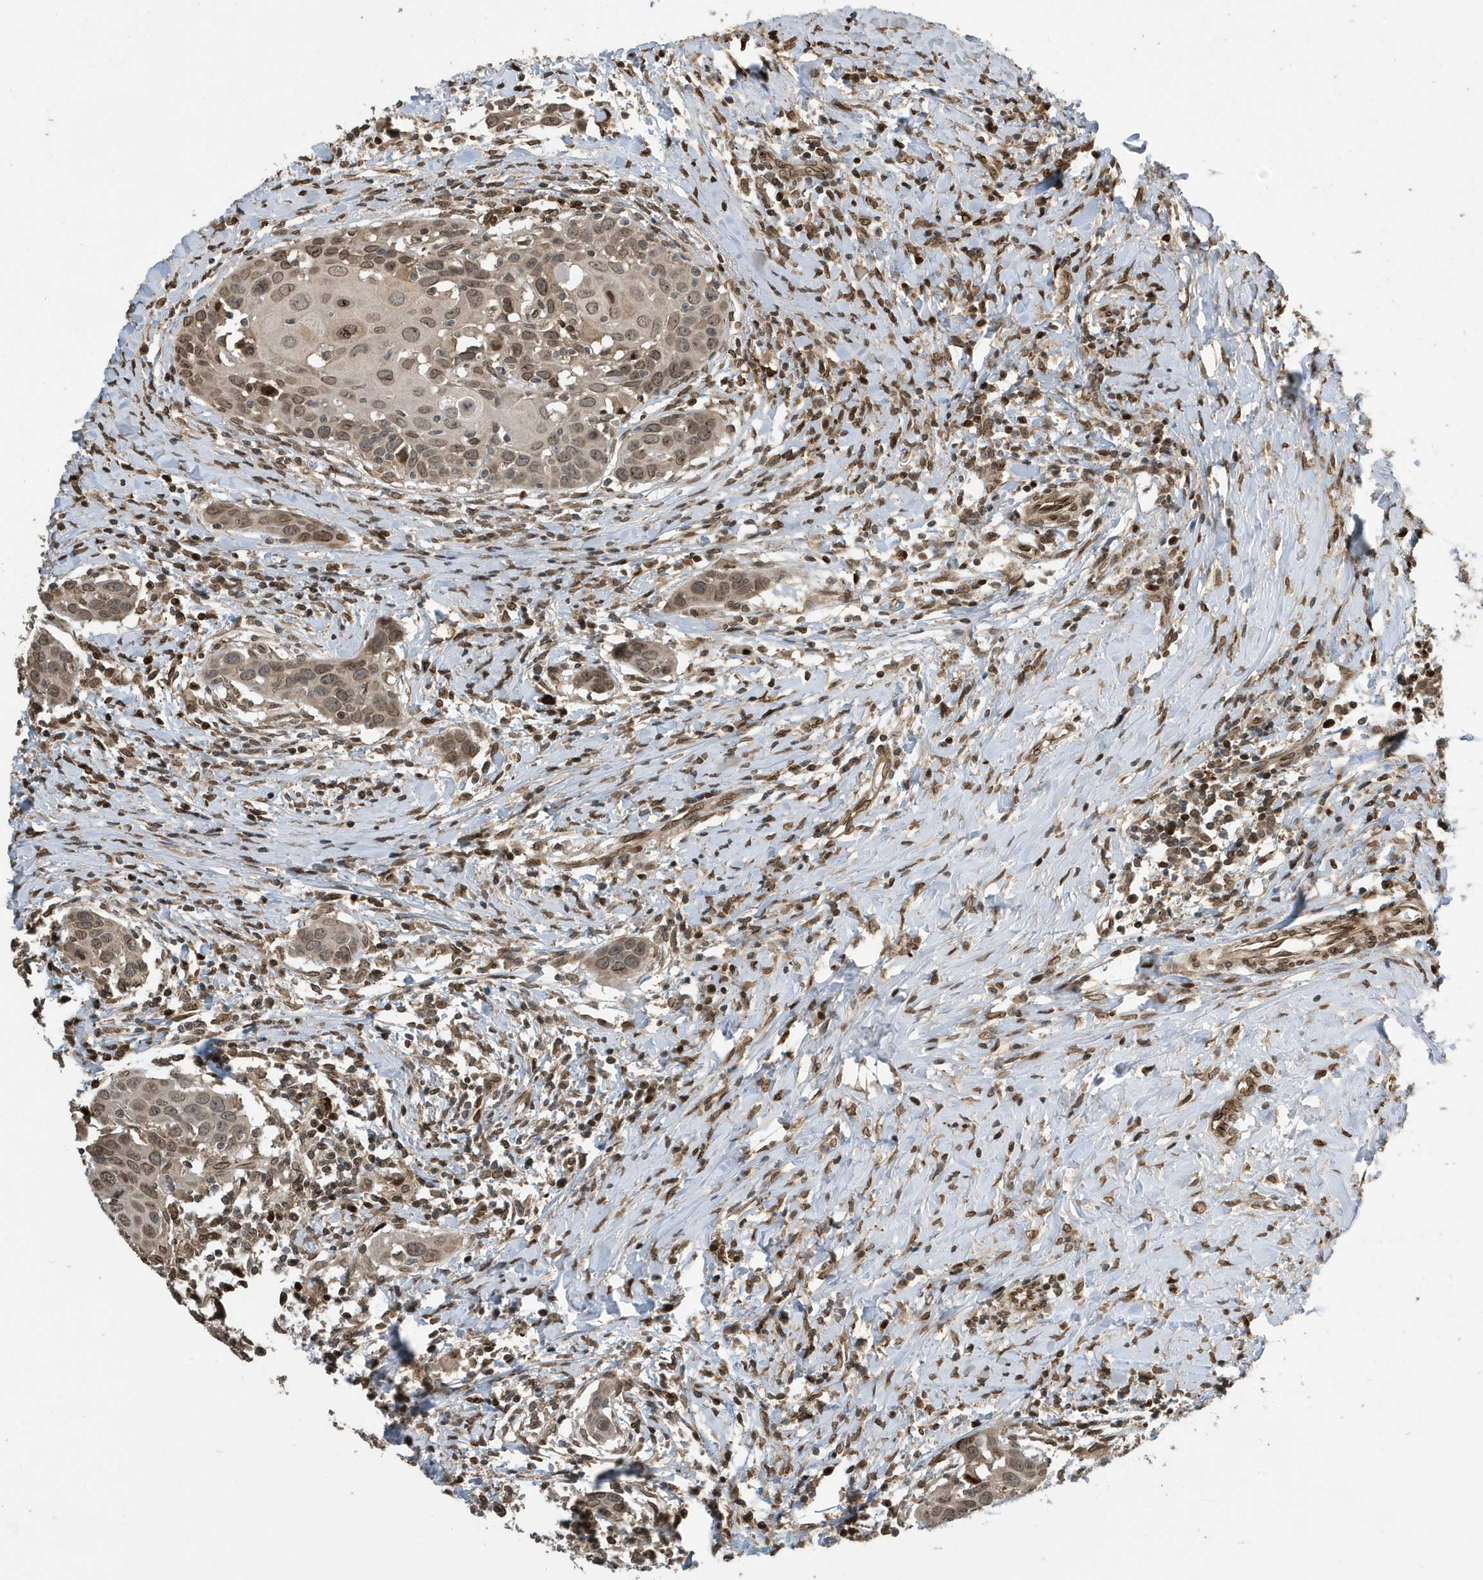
{"staining": {"intensity": "moderate", "quantity": ">75%", "location": "nuclear"}, "tissue": "head and neck cancer", "cell_type": "Tumor cells", "image_type": "cancer", "snomed": [{"axis": "morphology", "description": "Squamous cell carcinoma, NOS"}, {"axis": "topography", "description": "Oral tissue"}, {"axis": "topography", "description": "Head-Neck"}], "caption": "This is a micrograph of IHC staining of head and neck cancer, which shows moderate expression in the nuclear of tumor cells.", "gene": "DUSP18", "patient": {"sex": "female", "age": 50}}